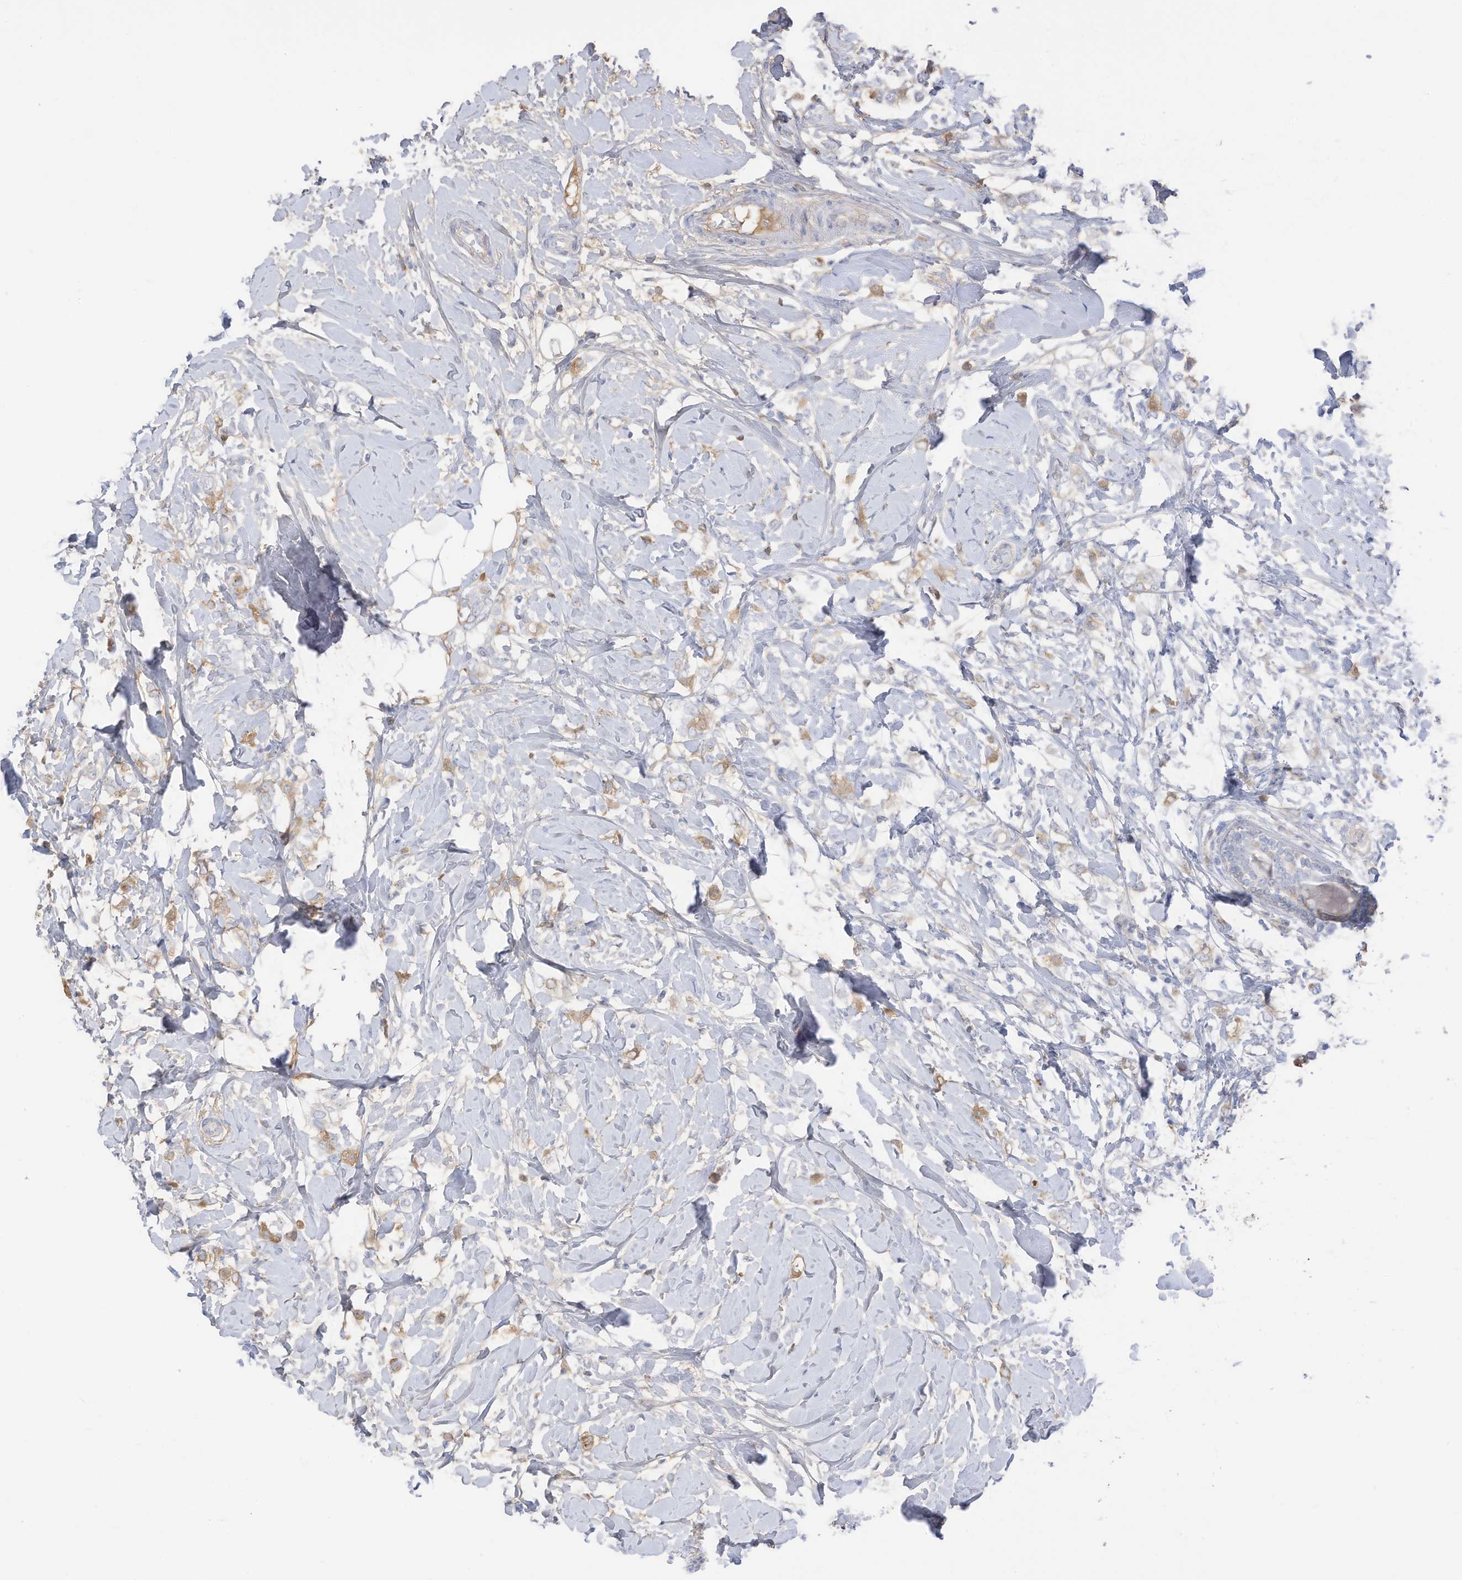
{"staining": {"intensity": "moderate", "quantity": "<25%", "location": "cytoplasmic/membranous"}, "tissue": "breast cancer", "cell_type": "Tumor cells", "image_type": "cancer", "snomed": [{"axis": "morphology", "description": "Normal tissue, NOS"}, {"axis": "morphology", "description": "Lobular carcinoma"}, {"axis": "topography", "description": "Breast"}], "caption": "Tumor cells display moderate cytoplasmic/membranous positivity in about <25% of cells in breast lobular carcinoma.", "gene": "HSD17B13", "patient": {"sex": "female", "age": 47}}